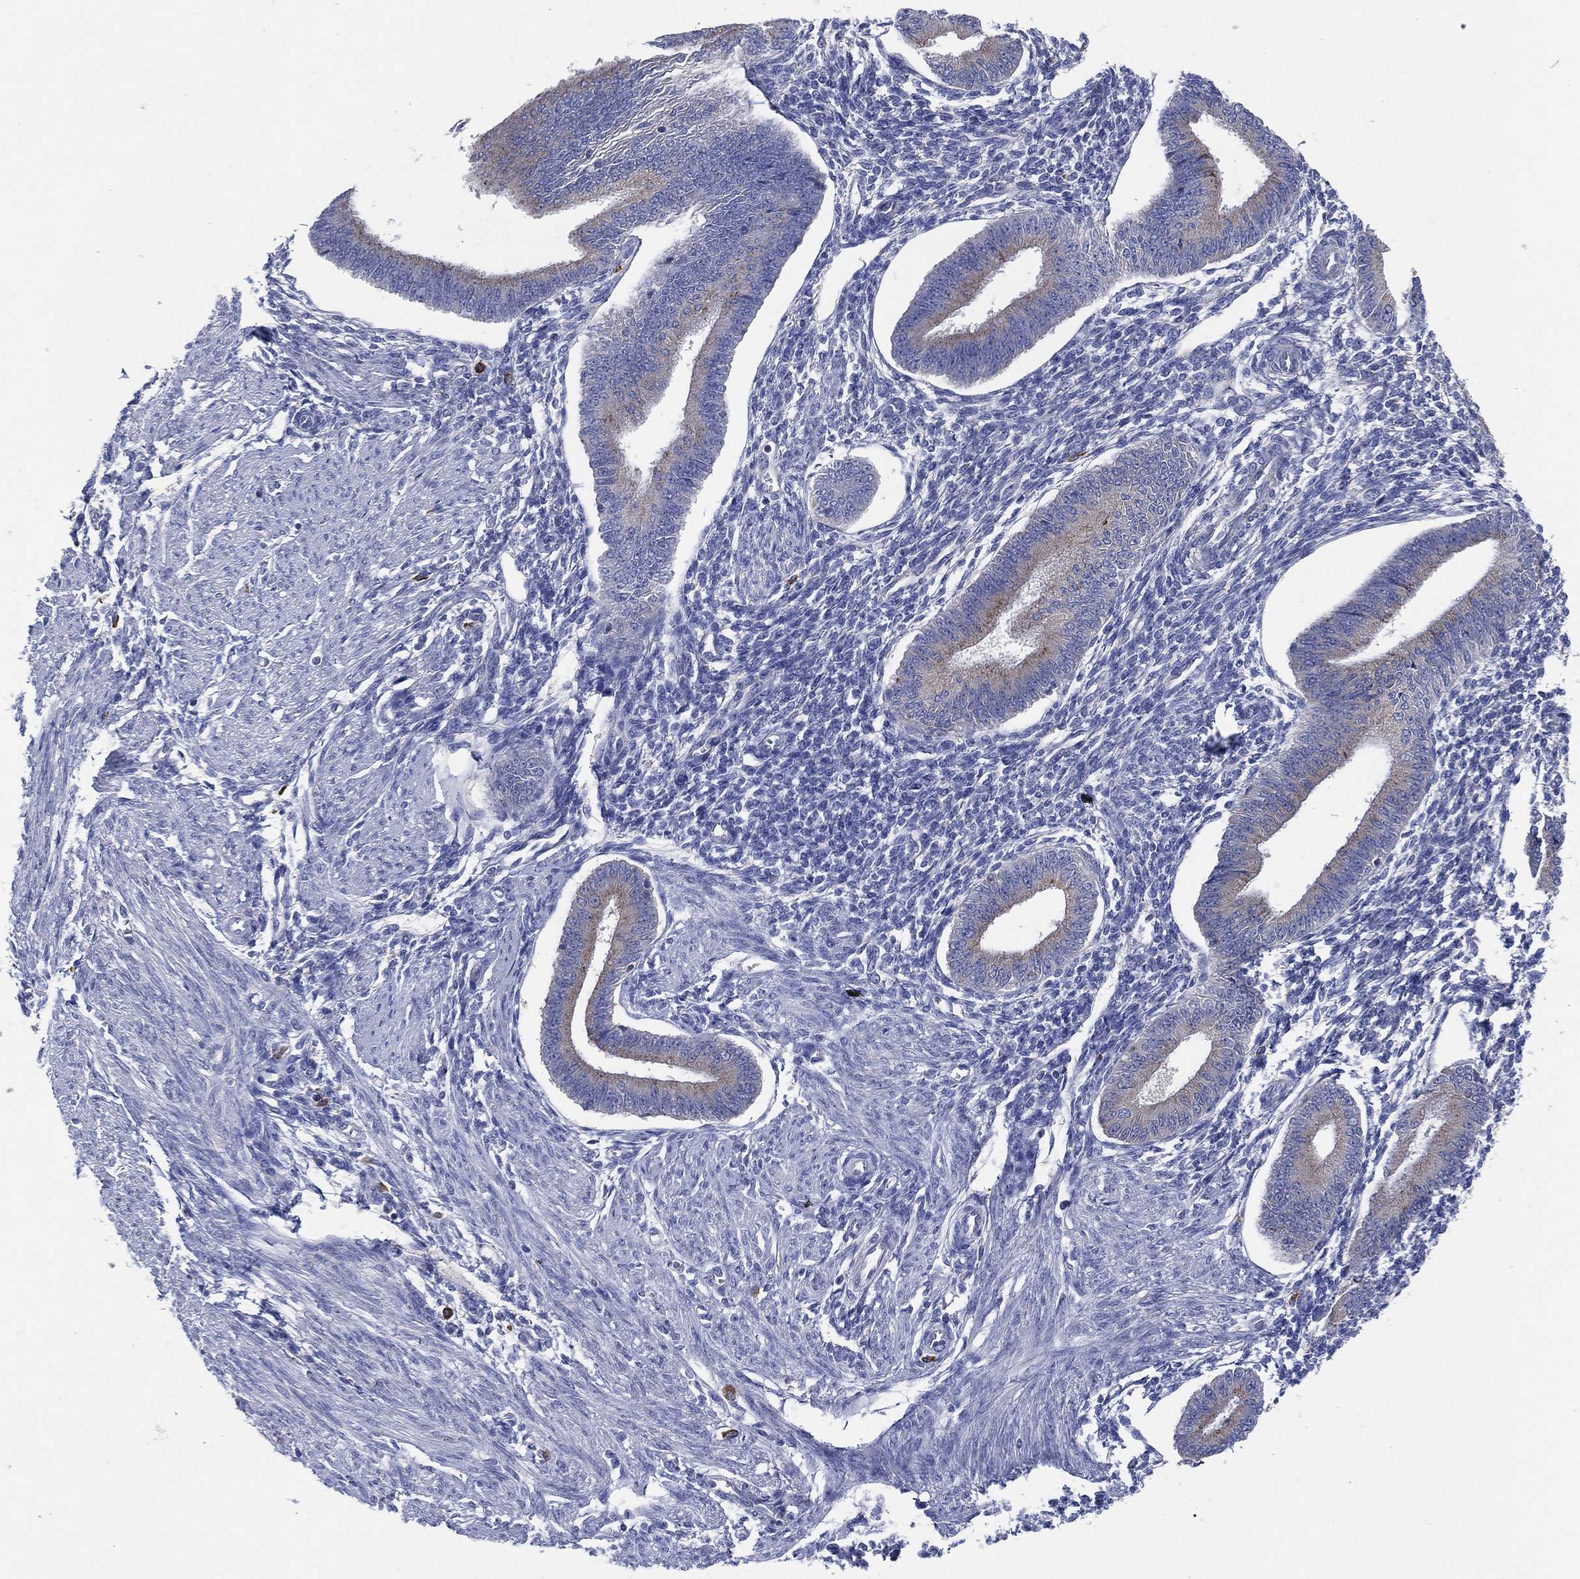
{"staining": {"intensity": "negative", "quantity": "none", "location": "none"}, "tissue": "endometrium", "cell_type": "Cells in endometrial stroma", "image_type": "normal", "snomed": [{"axis": "morphology", "description": "Normal tissue, NOS"}, {"axis": "topography", "description": "Endometrium"}], "caption": "IHC histopathology image of benign endometrium stained for a protein (brown), which shows no expression in cells in endometrial stroma.", "gene": "GALNS", "patient": {"sex": "female", "age": 39}}